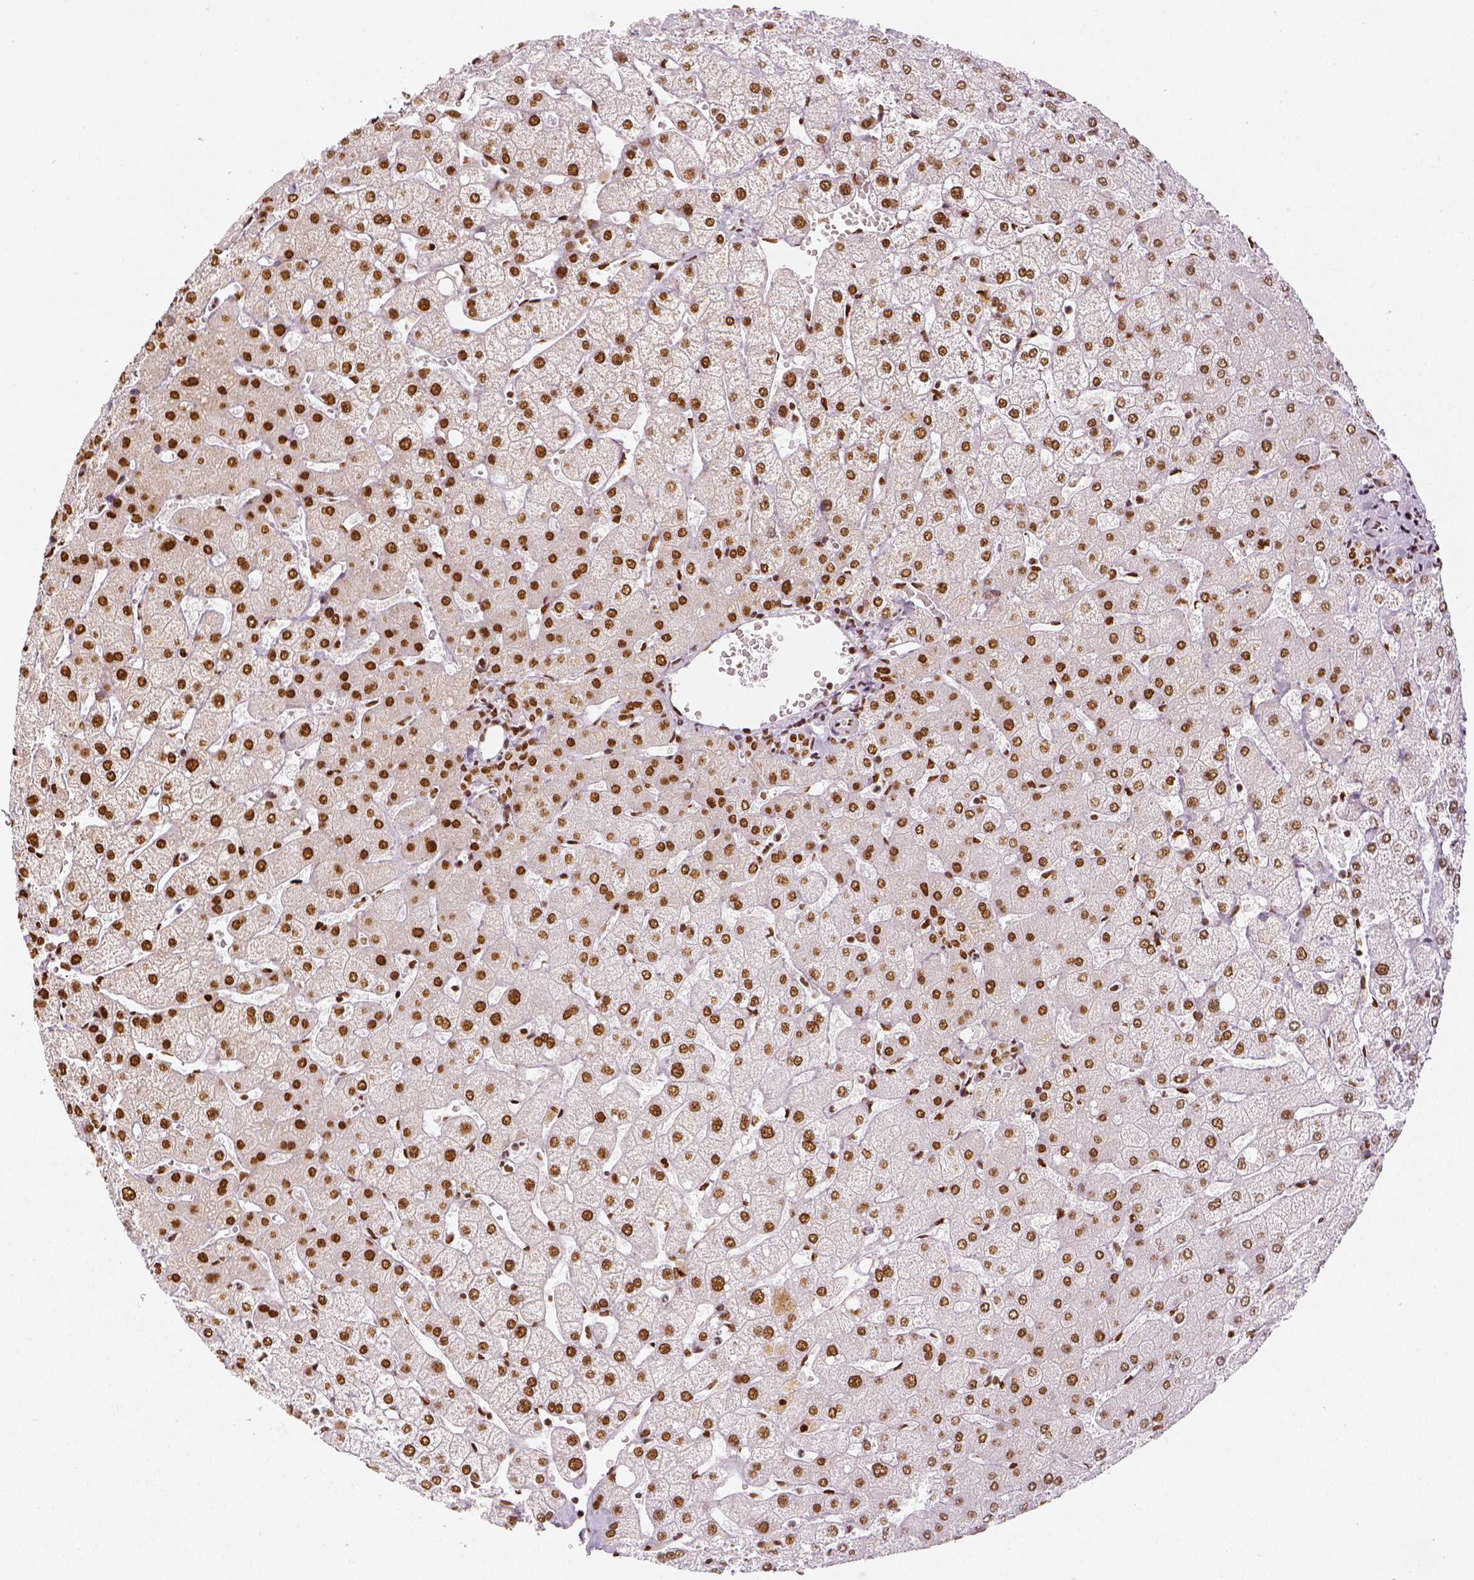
{"staining": {"intensity": "moderate", "quantity": ">75%", "location": "nuclear"}, "tissue": "liver", "cell_type": "Cholangiocytes", "image_type": "normal", "snomed": [{"axis": "morphology", "description": "Normal tissue, NOS"}, {"axis": "topography", "description": "Liver"}], "caption": "Liver stained for a protein reveals moderate nuclear positivity in cholangiocytes. (Stains: DAB (3,3'-diaminobenzidine) in brown, nuclei in blue, Microscopy: brightfield microscopy at high magnification).", "gene": "KDM5B", "patient": {"sex": "female", "age": 54}}